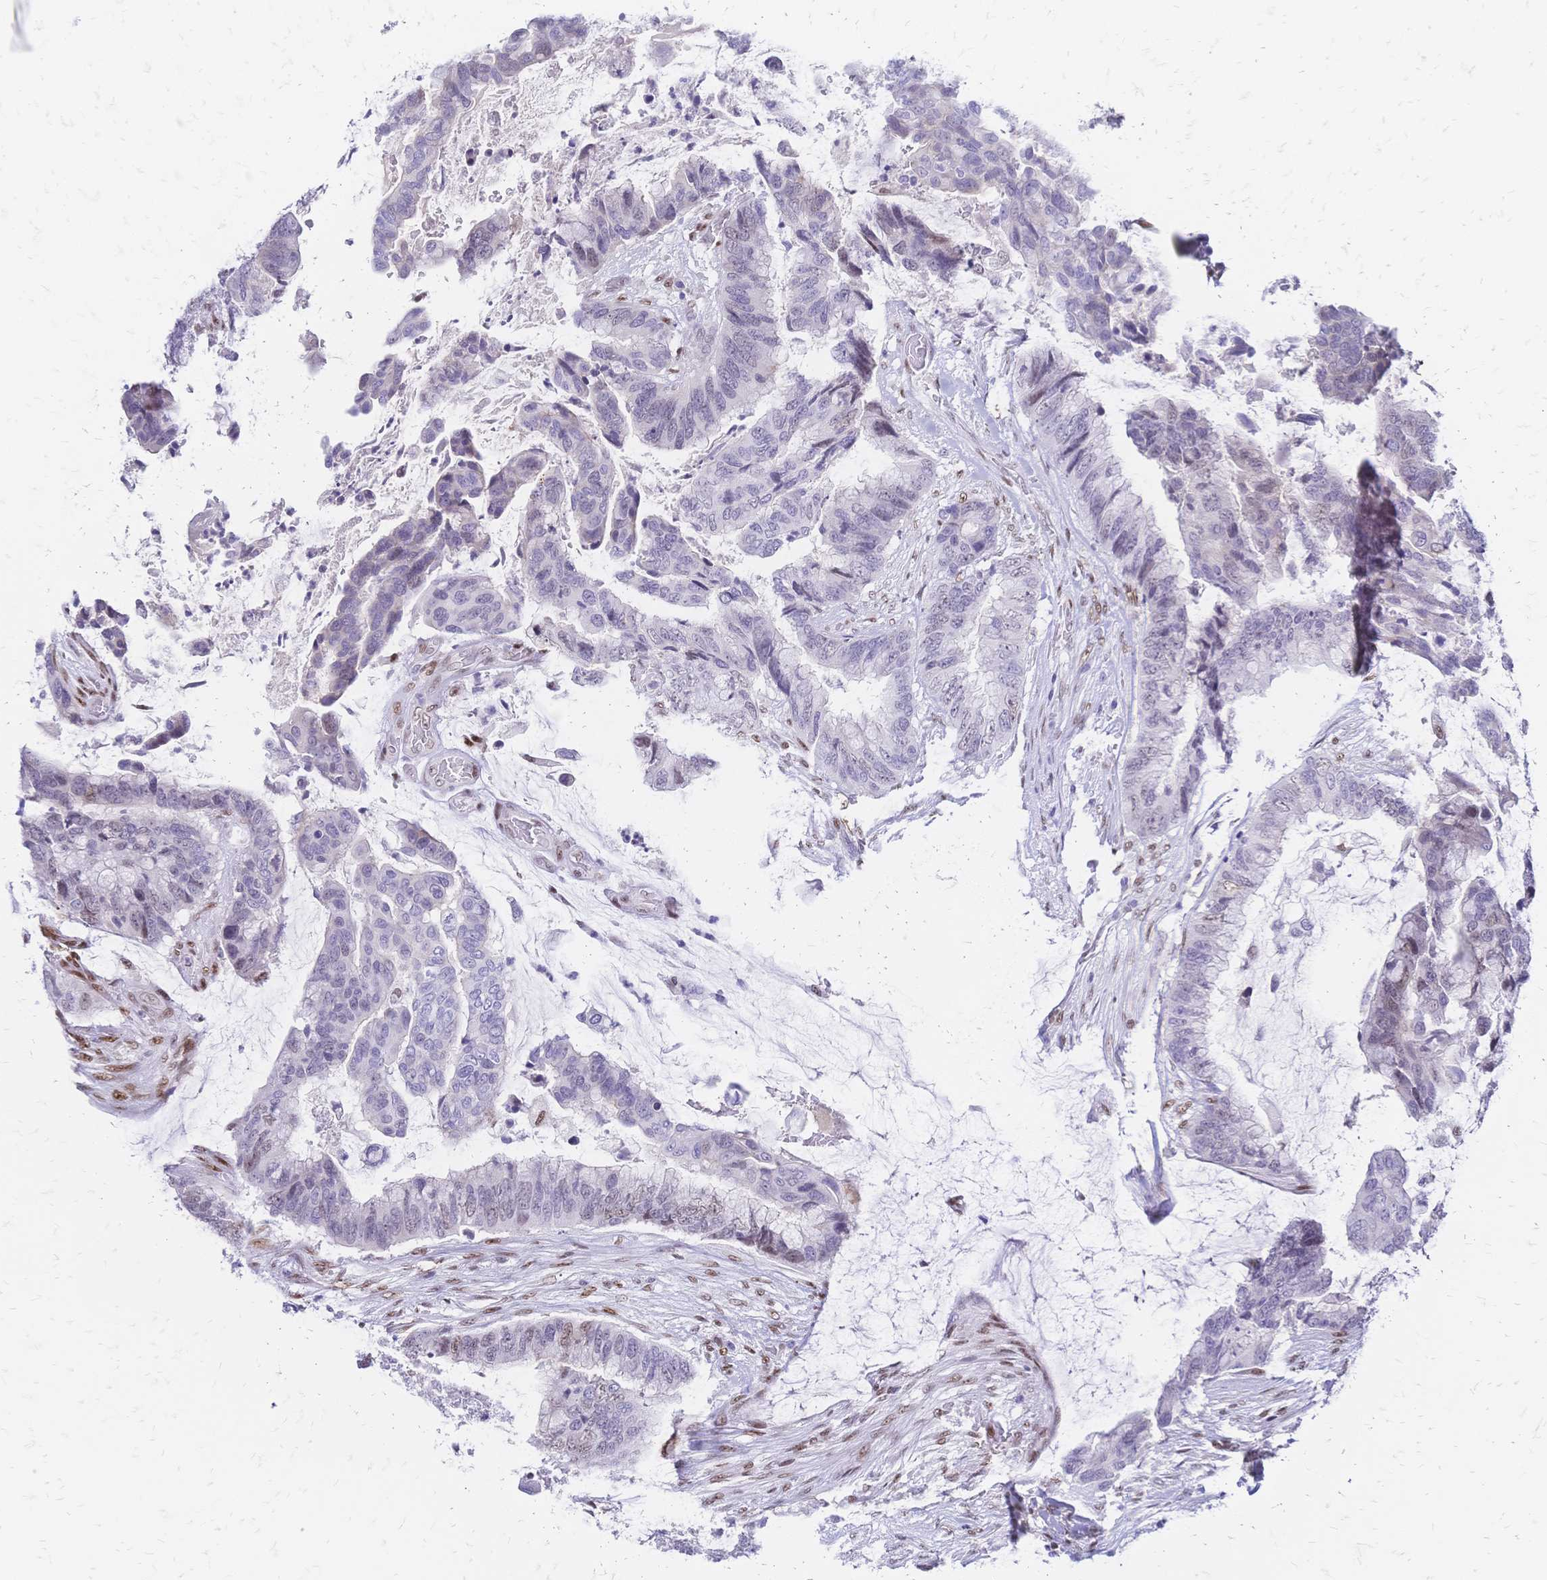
{"staining": {"intensity": "negative", "quantity": "none", "location": "none"}, "tissue": "colorectal cancer", "cell_type": "Tumor cells", "image_type": "cancer", "snomed": [{"axis": "morphology", "description": "Adenocarcinoma, NOS"}, {"axis": "topography", "description": "Rectum"}], "caption": "Micrograph shows no significant protein staining in tumor cells of colorectal cancer (adenocarcinoma).", "gene": "NFIC", "patient": {"sex": "female", "age": 59}}